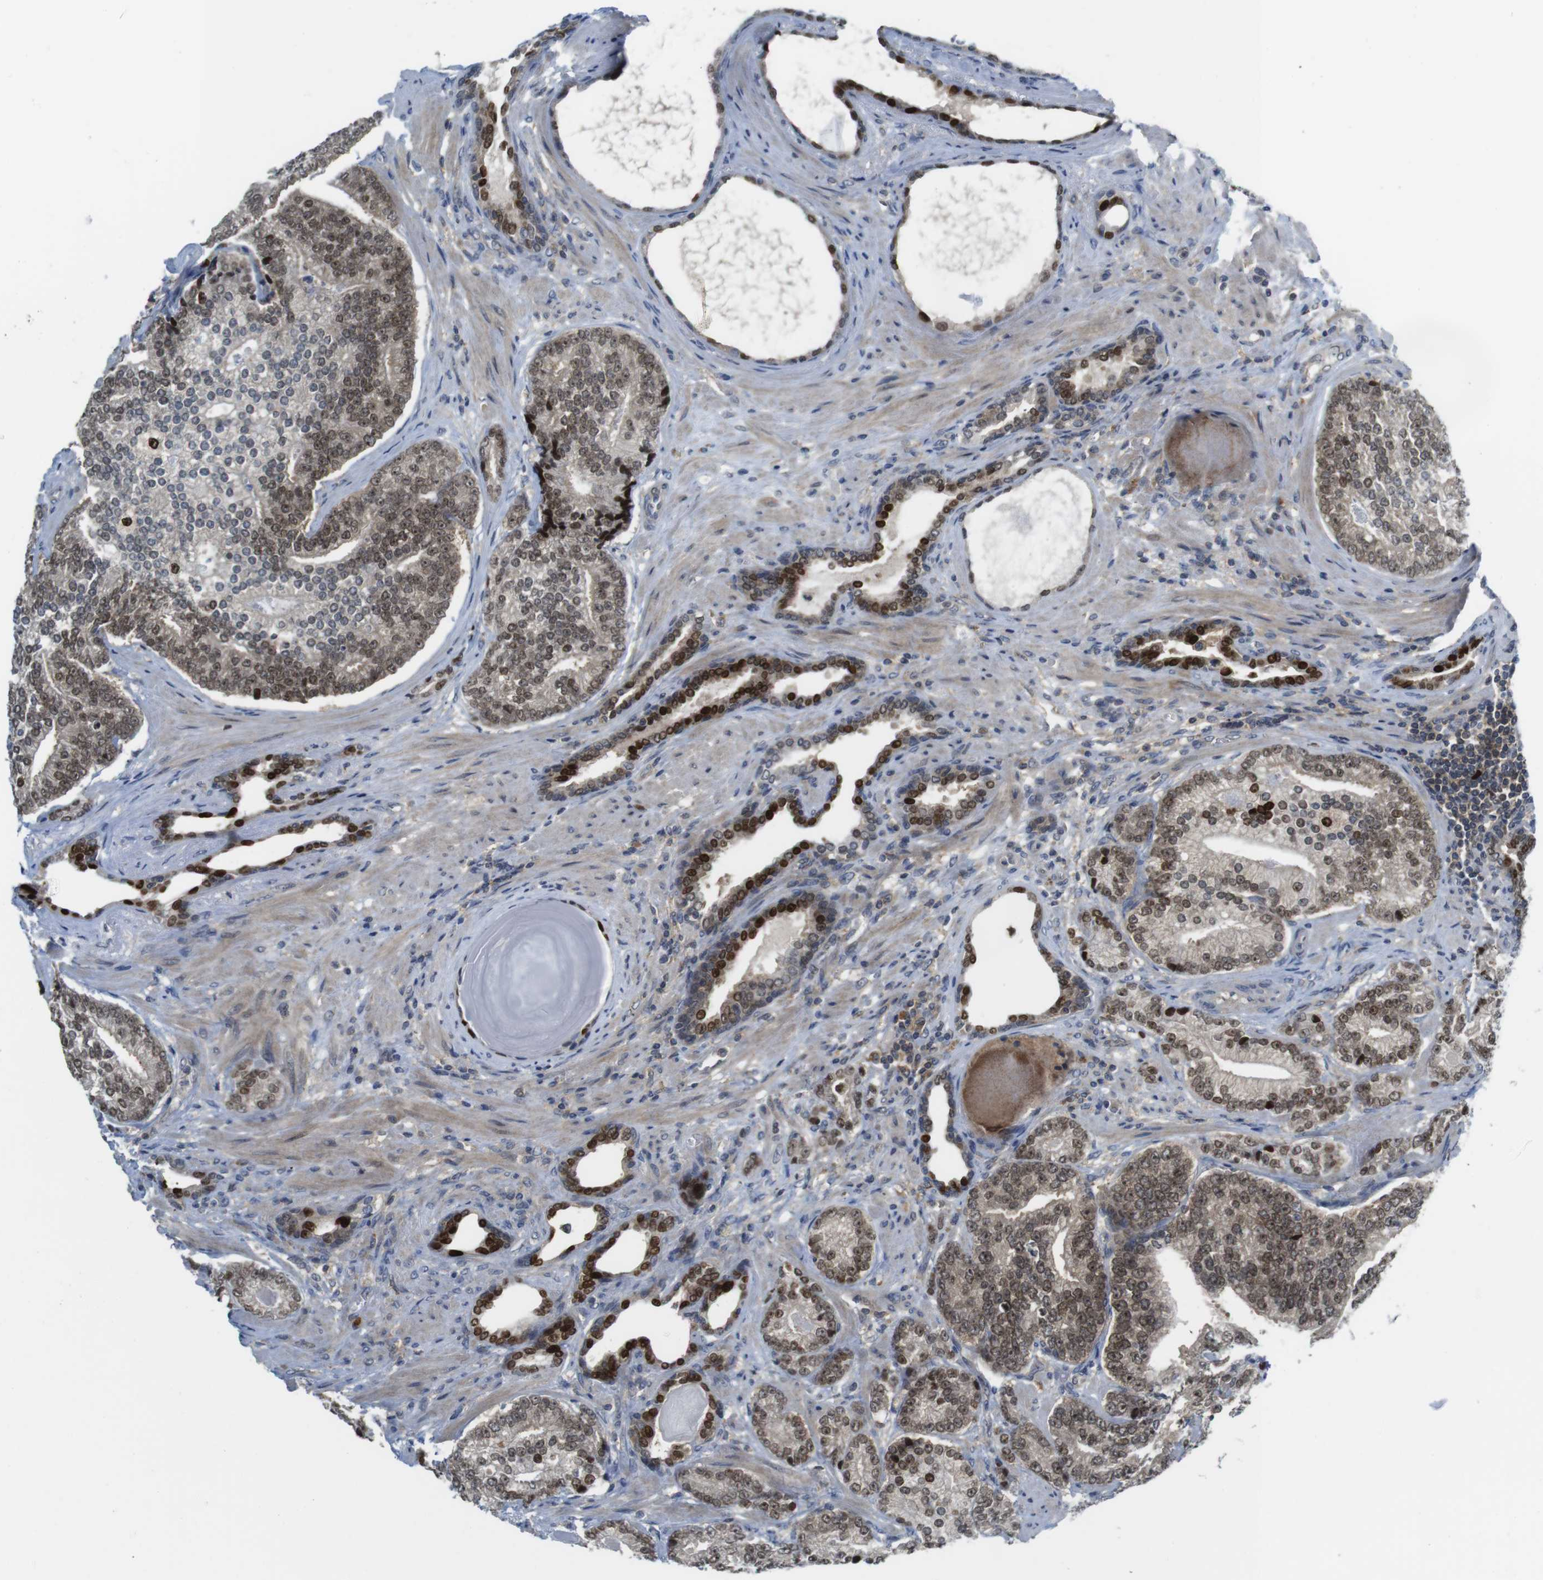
{"staining": {"intensity": "strong", "quantity": "25%-75%", "location": "nuclear"}, "tissue": "prostate cancer", "cell_type": "Tumor cells", "image_type": "cancer", "snomed": [{"axis": "morphology", "description": "Adenocarcinoma, High grade"}, {"axis": "topography", "description": "Prostate"}], "caption": "Immunohistochemical staining of human prostate high-grade adenocarcinoma displays high levels of strong nuclear protein expression in about 25%-75% of tumor cells. The staining was performed using DAB (3,3'-diaminobenzidine), with brown indicating positive protein expression. Nuclei are stained blue with hematoxylin.", "gene": "RCC1", "patient": {"sex": "male", "age": 61}}